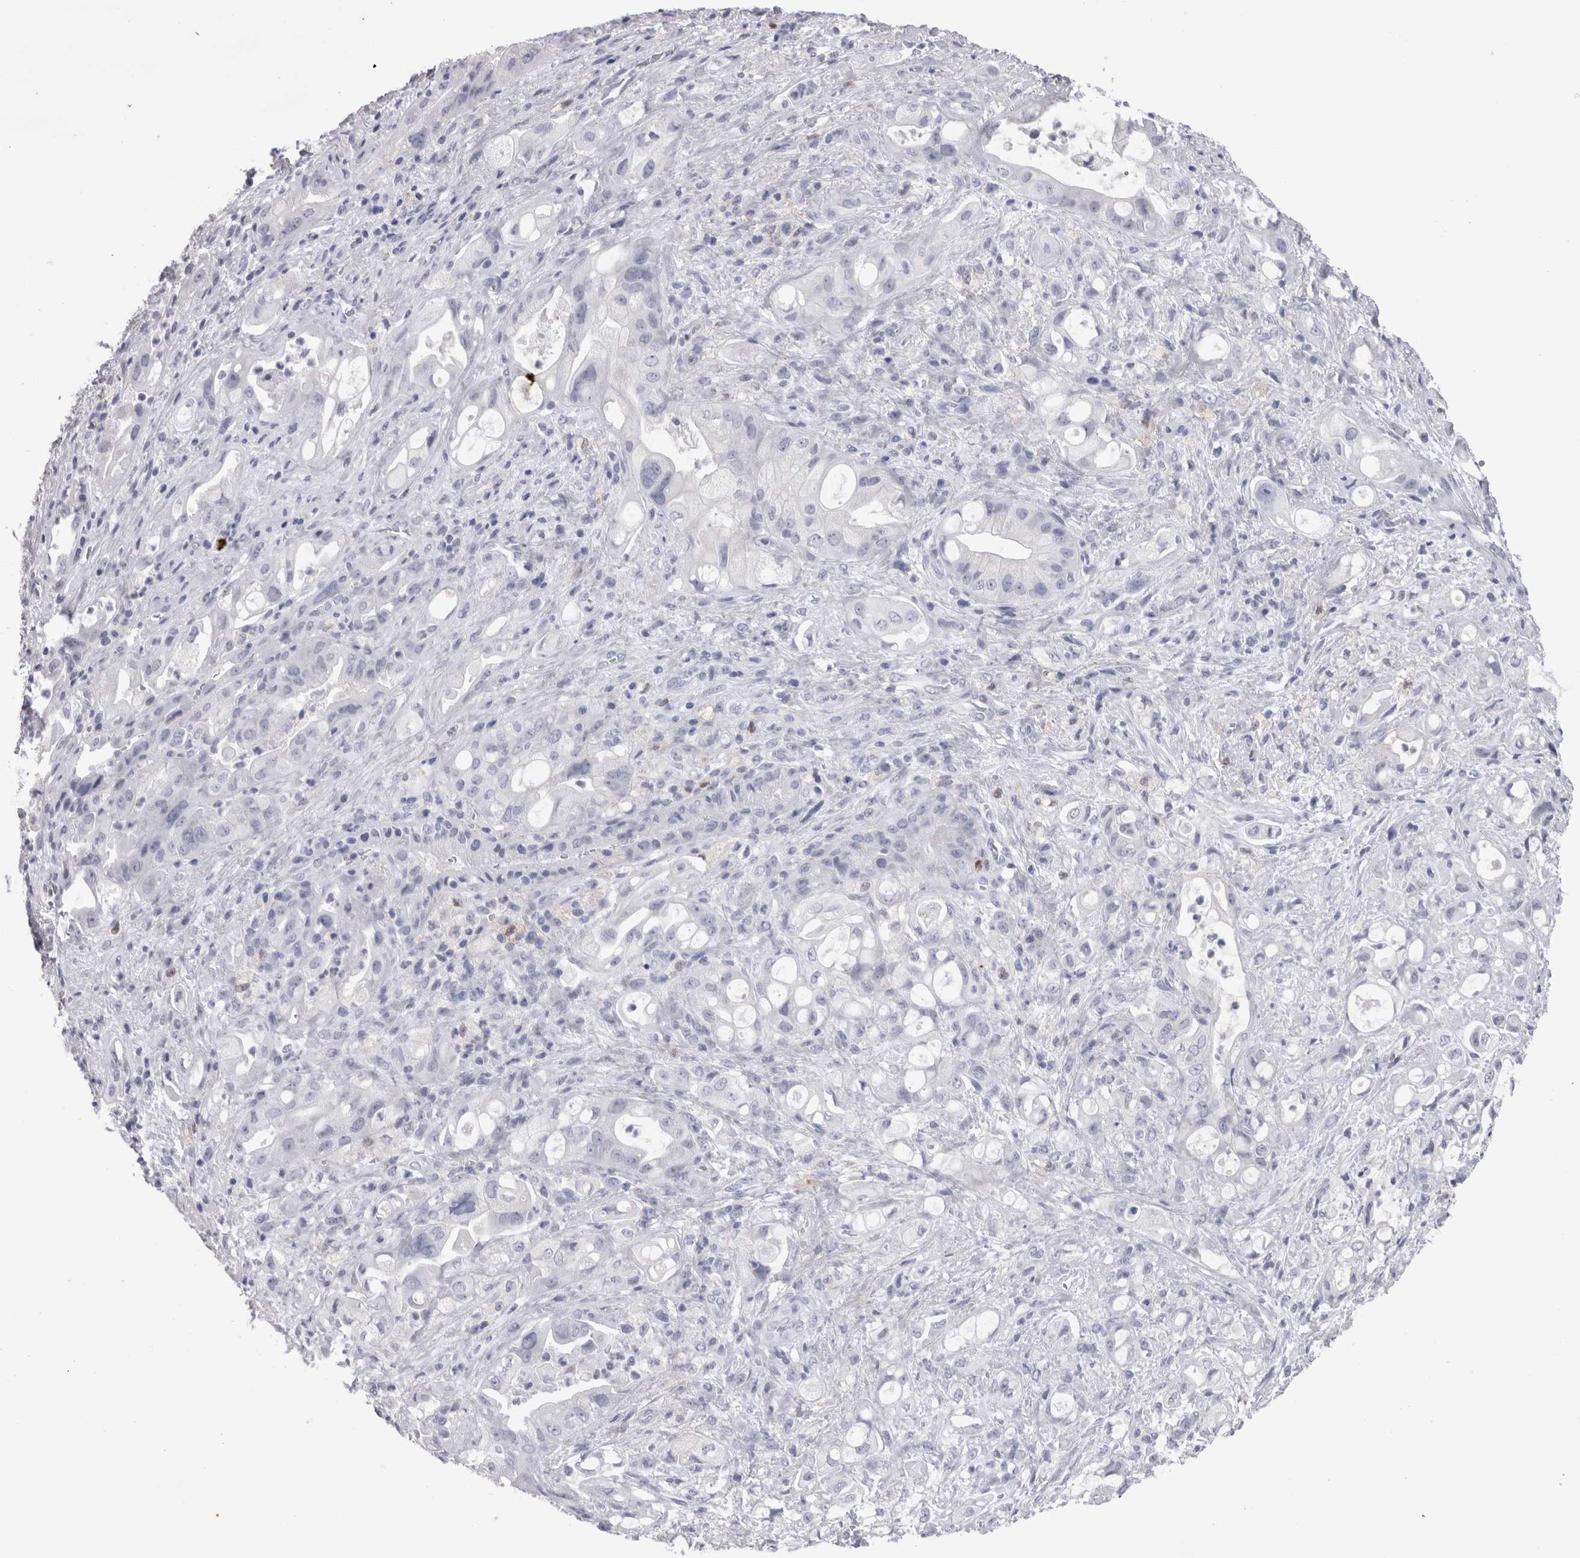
{"staining": {"intensity": "negative", "quantity": "none", "location": "none"}, "tissue": "pancreatic cancer", "cell_type": "Tumor cells", "image_type": "cancer", "snomed": [{"axis": "morphology", "description": "Adenocarcinoma, NOS"}, {"axis": "topography", "description": "Pancreas"}], "caption": "Tumor cells are negative for protein expression in human pancreatic cancer.", "gene": "SUCNR1", "patient": {"sex": "male", "age": 79}}